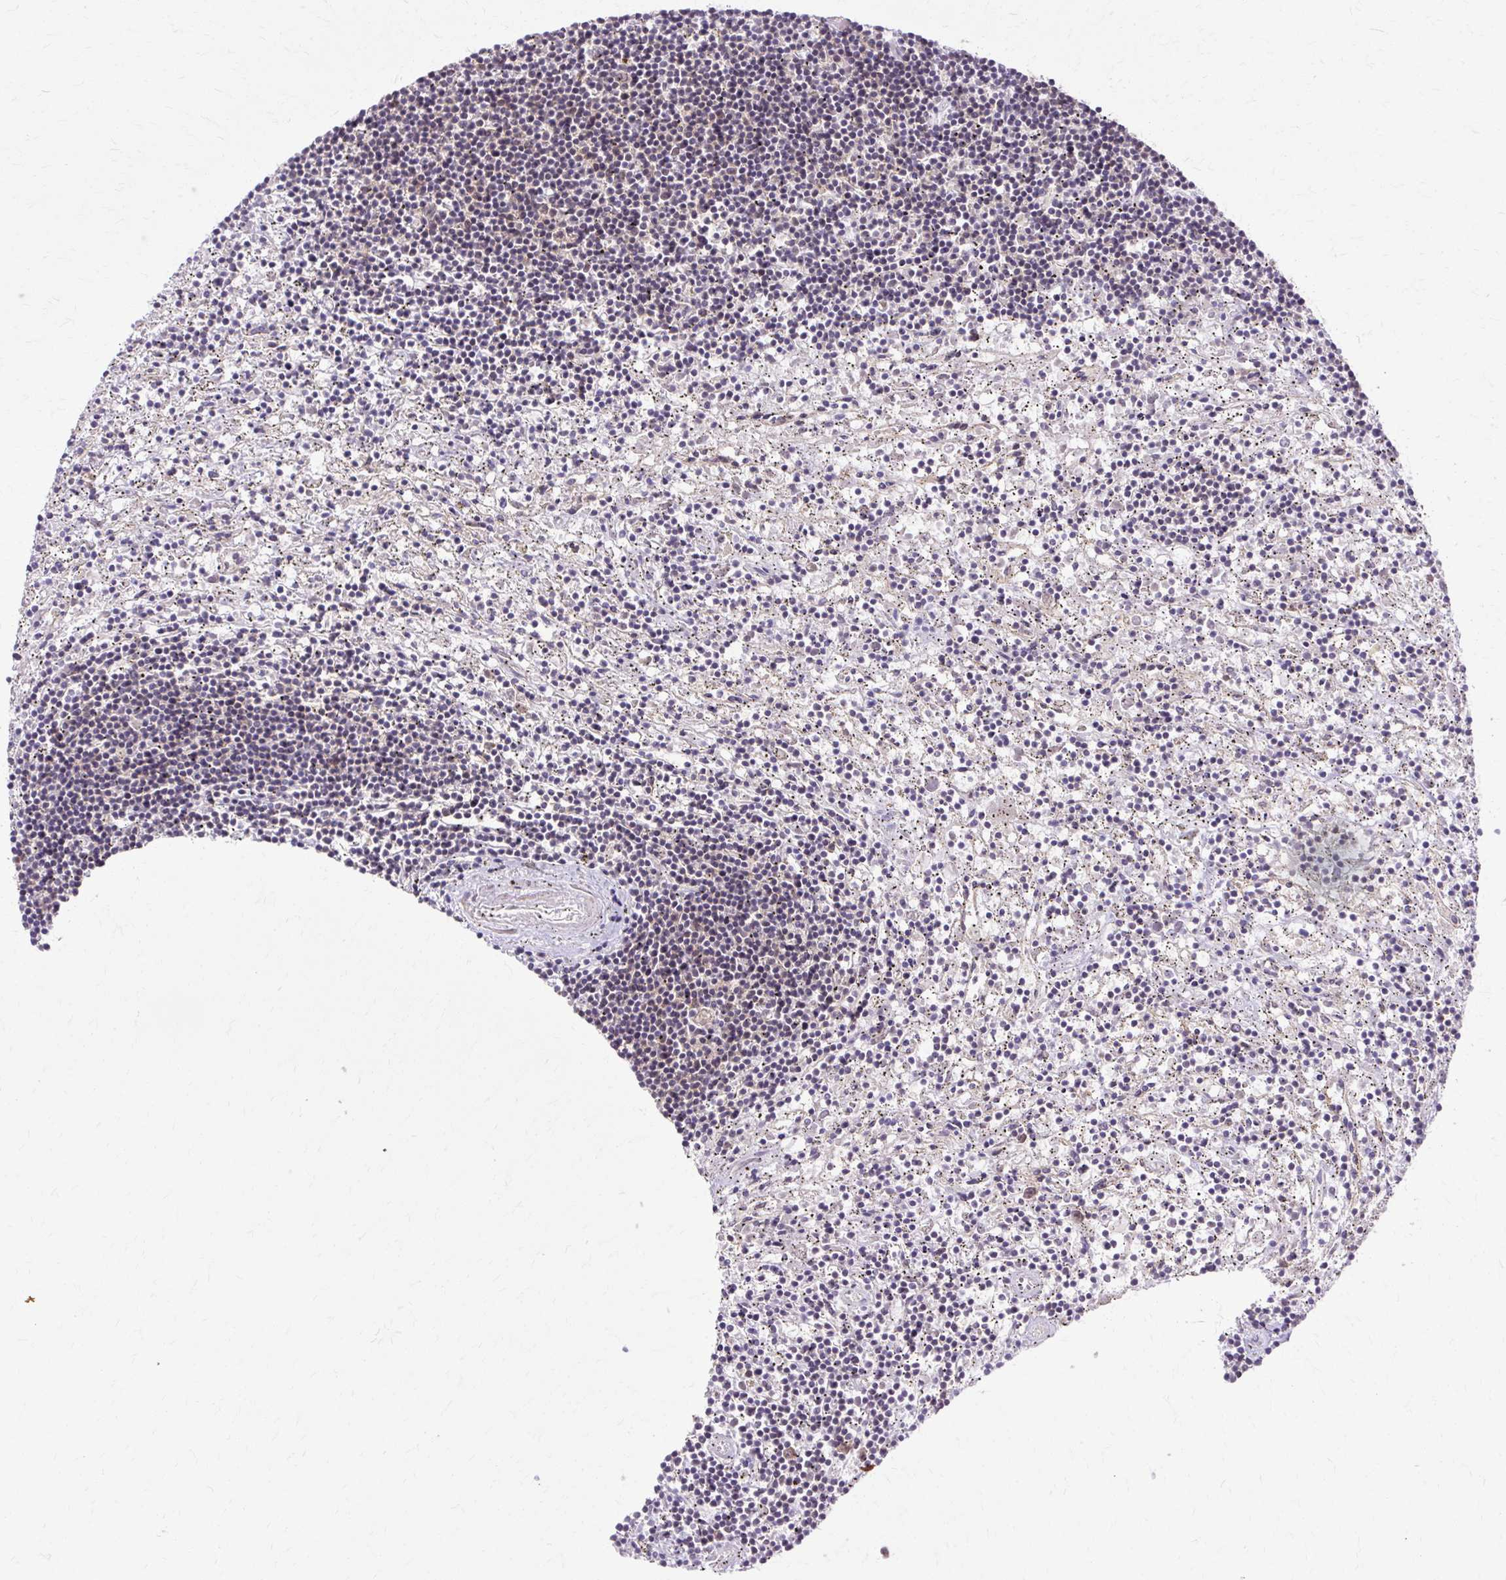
{"staining": {"intensity": "negative", "quantity": "none", "location": "none"}, "tissue": "lymphoma", "cell_type": "Tumor cells", "image_type": "cancer", "snomed": [{"axis": "morphology", "description": "Malignant lymphoma, non-Hodgkin's type, Low grade"}, {"axis": "topography", "description": "Spleen"}], "caption": "The immunohistochemistry (IHC) photomicrograph has no significant positivity in tumor cells of malignant lymphoma, non-Hodgkin's type (low-grade) tissue.", "gene": "MZT2B", "patient": {"sex": "male", "age": 76}}